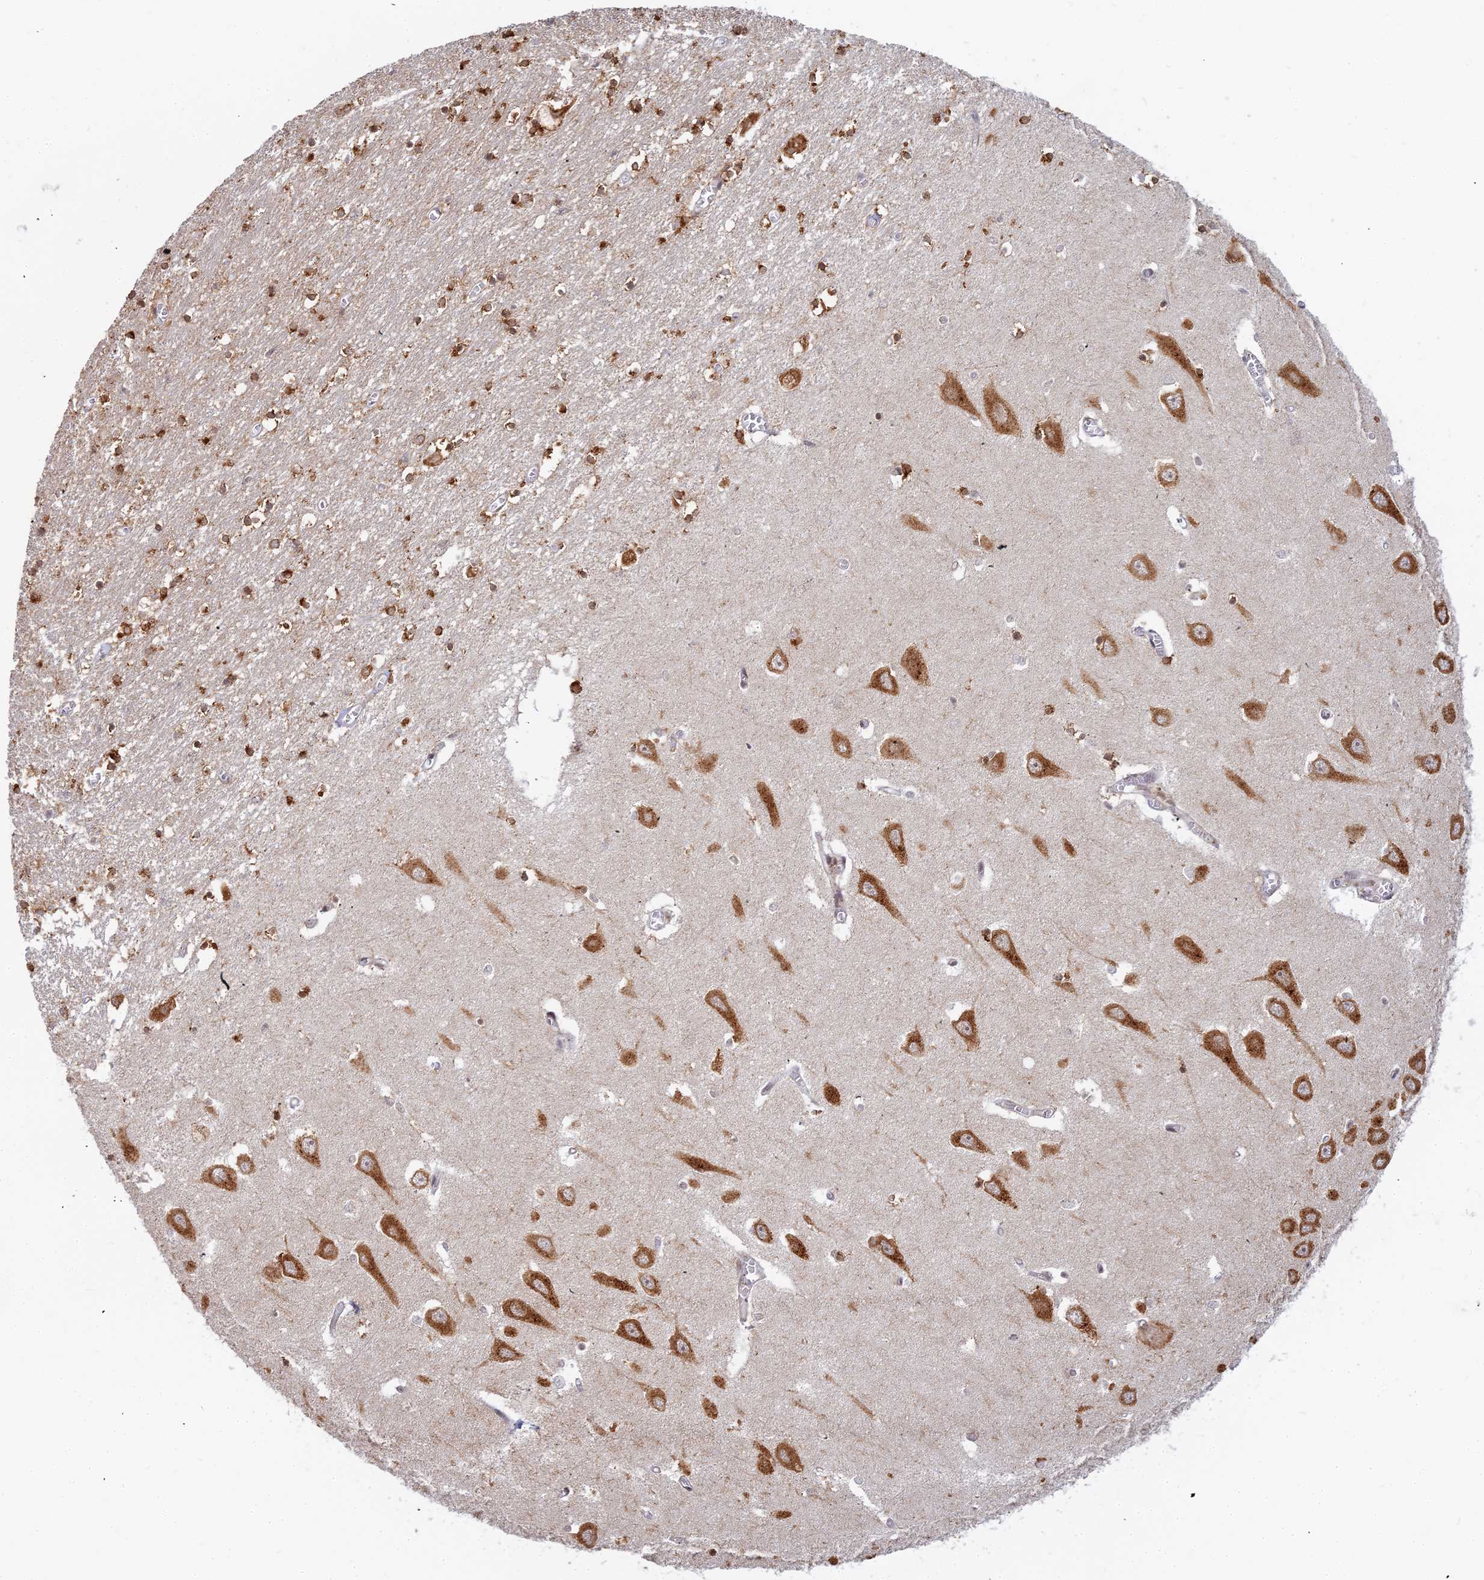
{"staining": {"intensity": "negative", "quantity": "none", "location": "none"}, "tissue": "hippocampus", "cell_type": "Glial cells", "image_type": "normal", "snomed": [{"axis": "morphology", "description": "Normal tissue, NOS"}, {"axis": "topography", "description": "Hippocampus"}], "caption": "Glial cells show no significant positivity in normal hippocampus.", "gene": "ABCA2", "patient": {"sex": "male", "age": 70}}